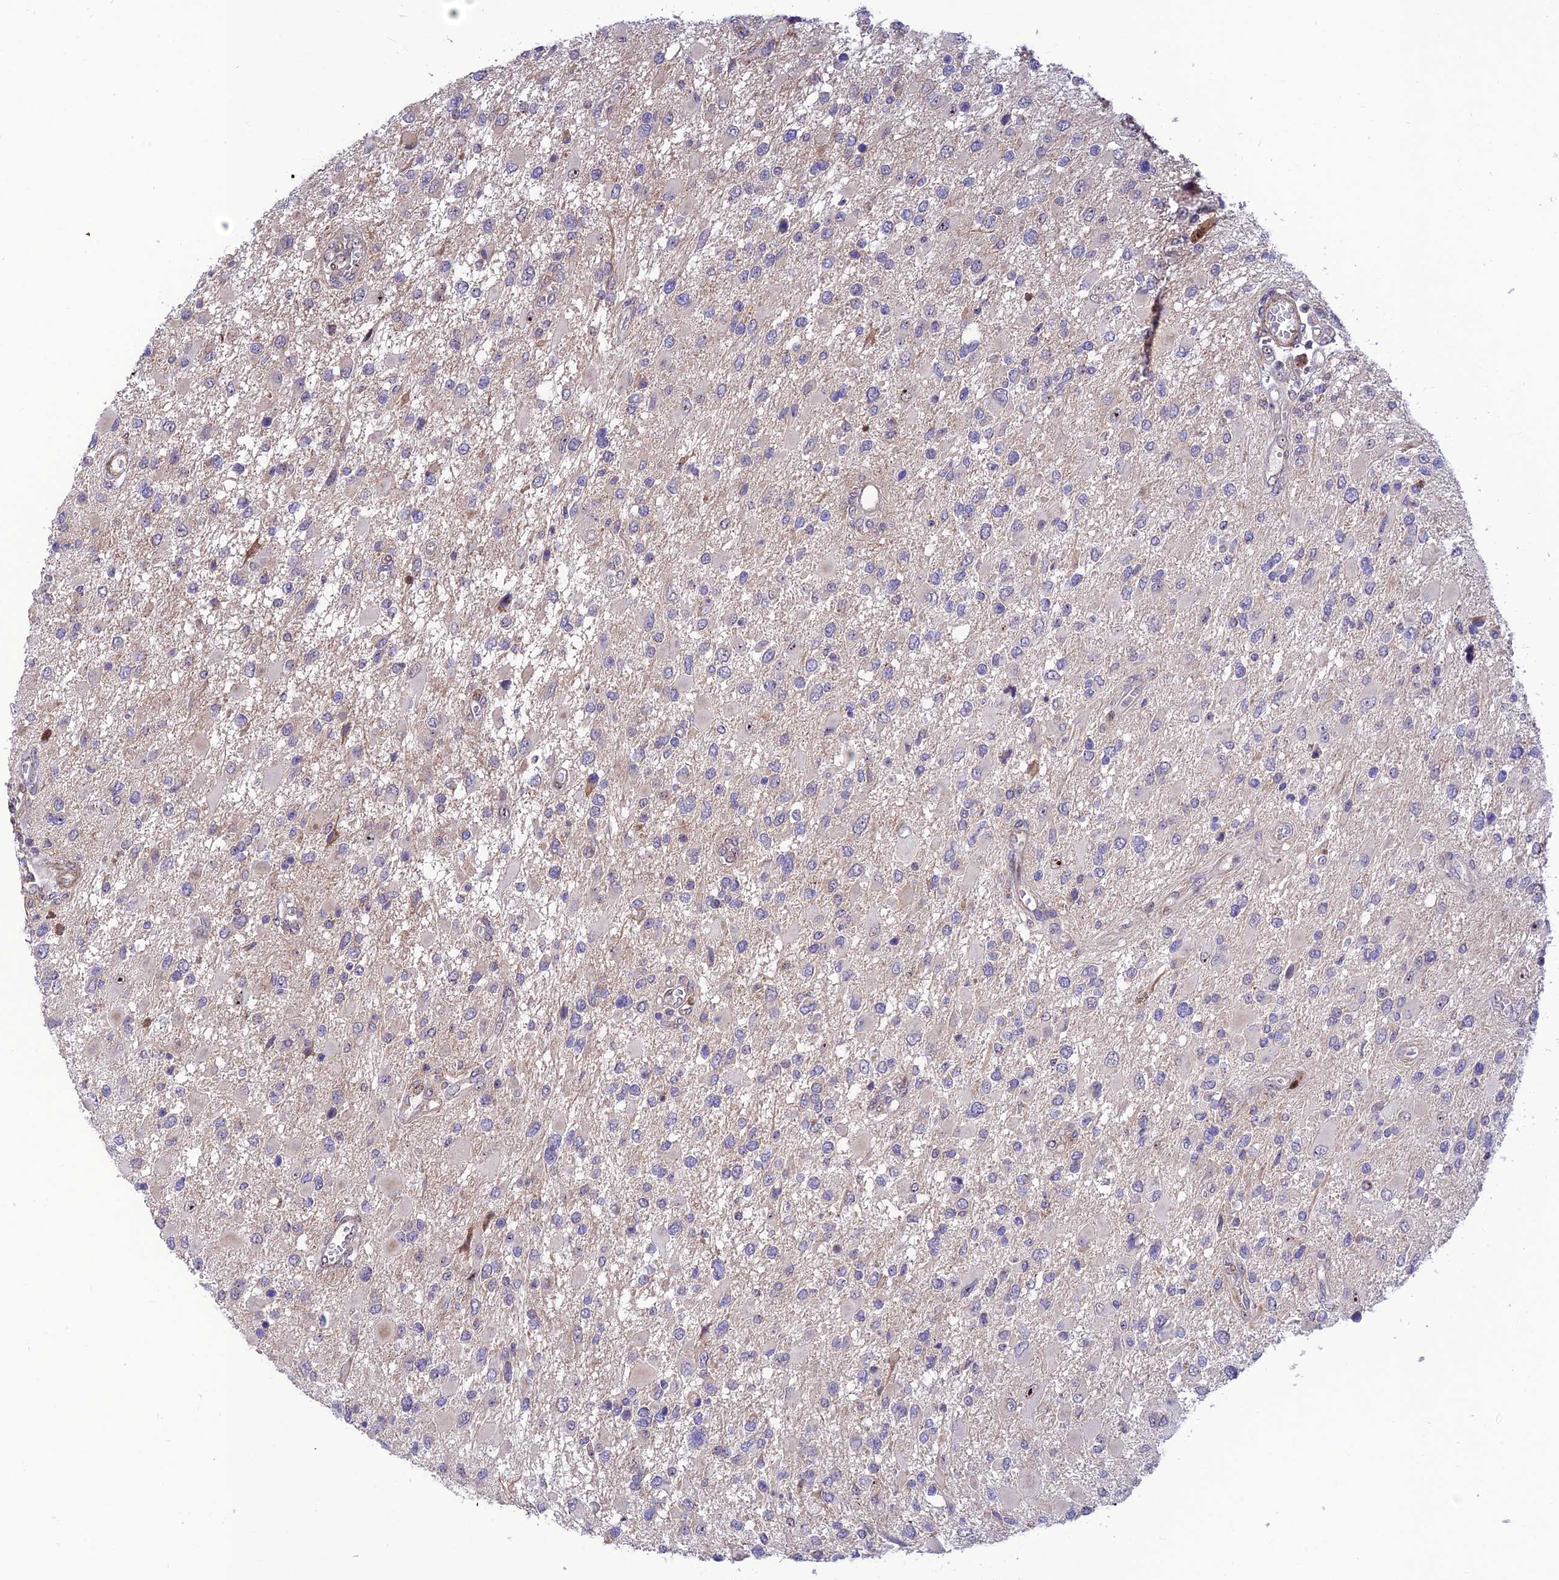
{"staining": {"intensity": "negative", "quantity": "none", "location": "none"}, "tissue": "glioma", "cell_type": "Tumor cells", "image_type": "cancer", "snomed": [{"axis": "morphology", "description": "Glioma, malignant, High grade"}, {"axis": "topography", "description": "Brain"}], "caption": "Tumor cells are negative for brown protein staining in glioma.", "gene": "KBTBD7", "patient": {"sex": "male", "age": 53}}